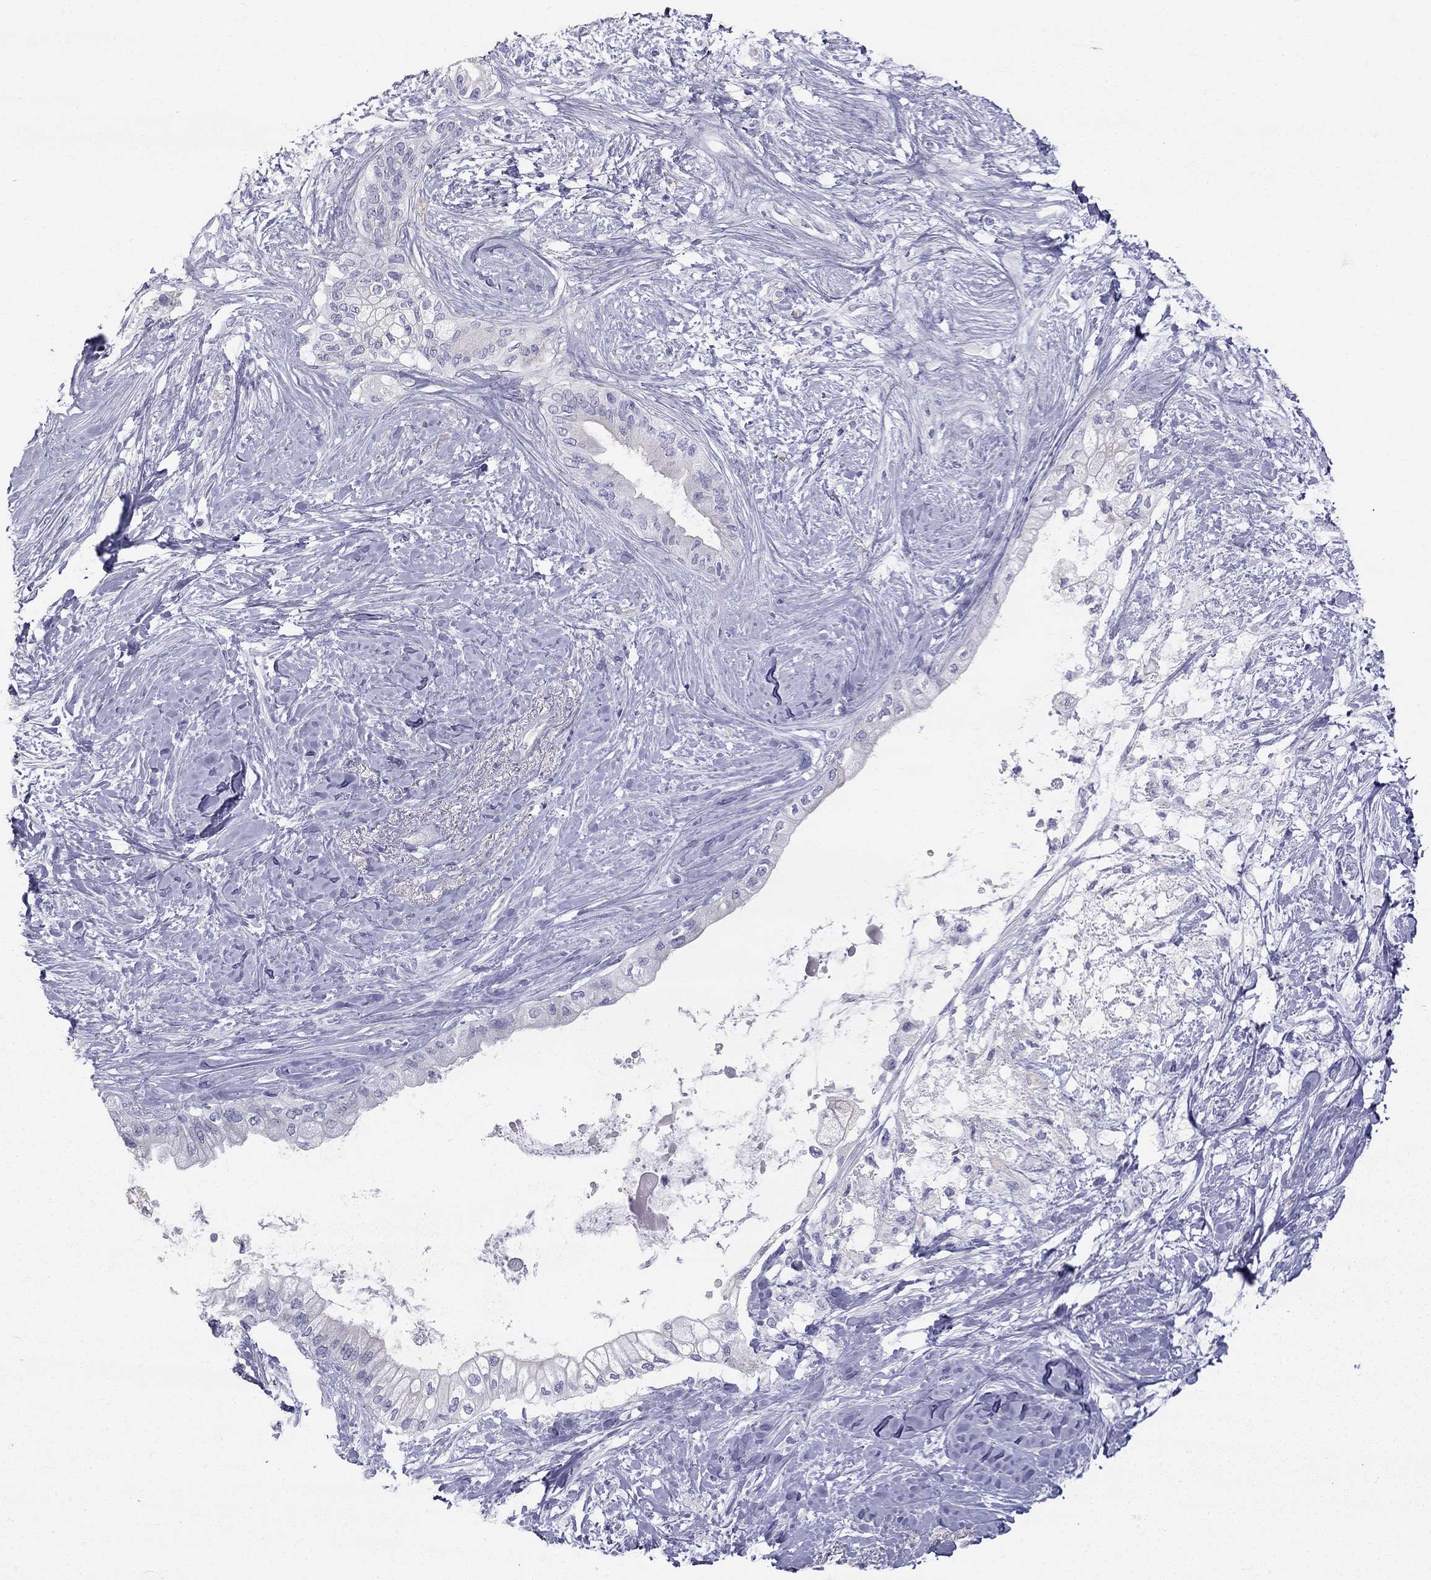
{"staining": {"intensity": "negative", "quantity": "none", "location": "none"}, "tissue": "pancreatic cancer", "cell_type": "Tumor cells", "image_type": "cancer", "snomed": [{"axis": "morphology", "description": "Normal tissue, NOS"}, {"axis": "morphology", "description": "Adenocarcinoma, NOS"}, {"axis": "topography", "description": "Pancreas"}, {"axis": "topography", "description": "Duodenum"}], "caption": "There is no significant positivity in tumor cells of adenocarcinoma (pancreatic).", "gene": "TDRD6", "patient": {"sex": "female", "age": 60}}